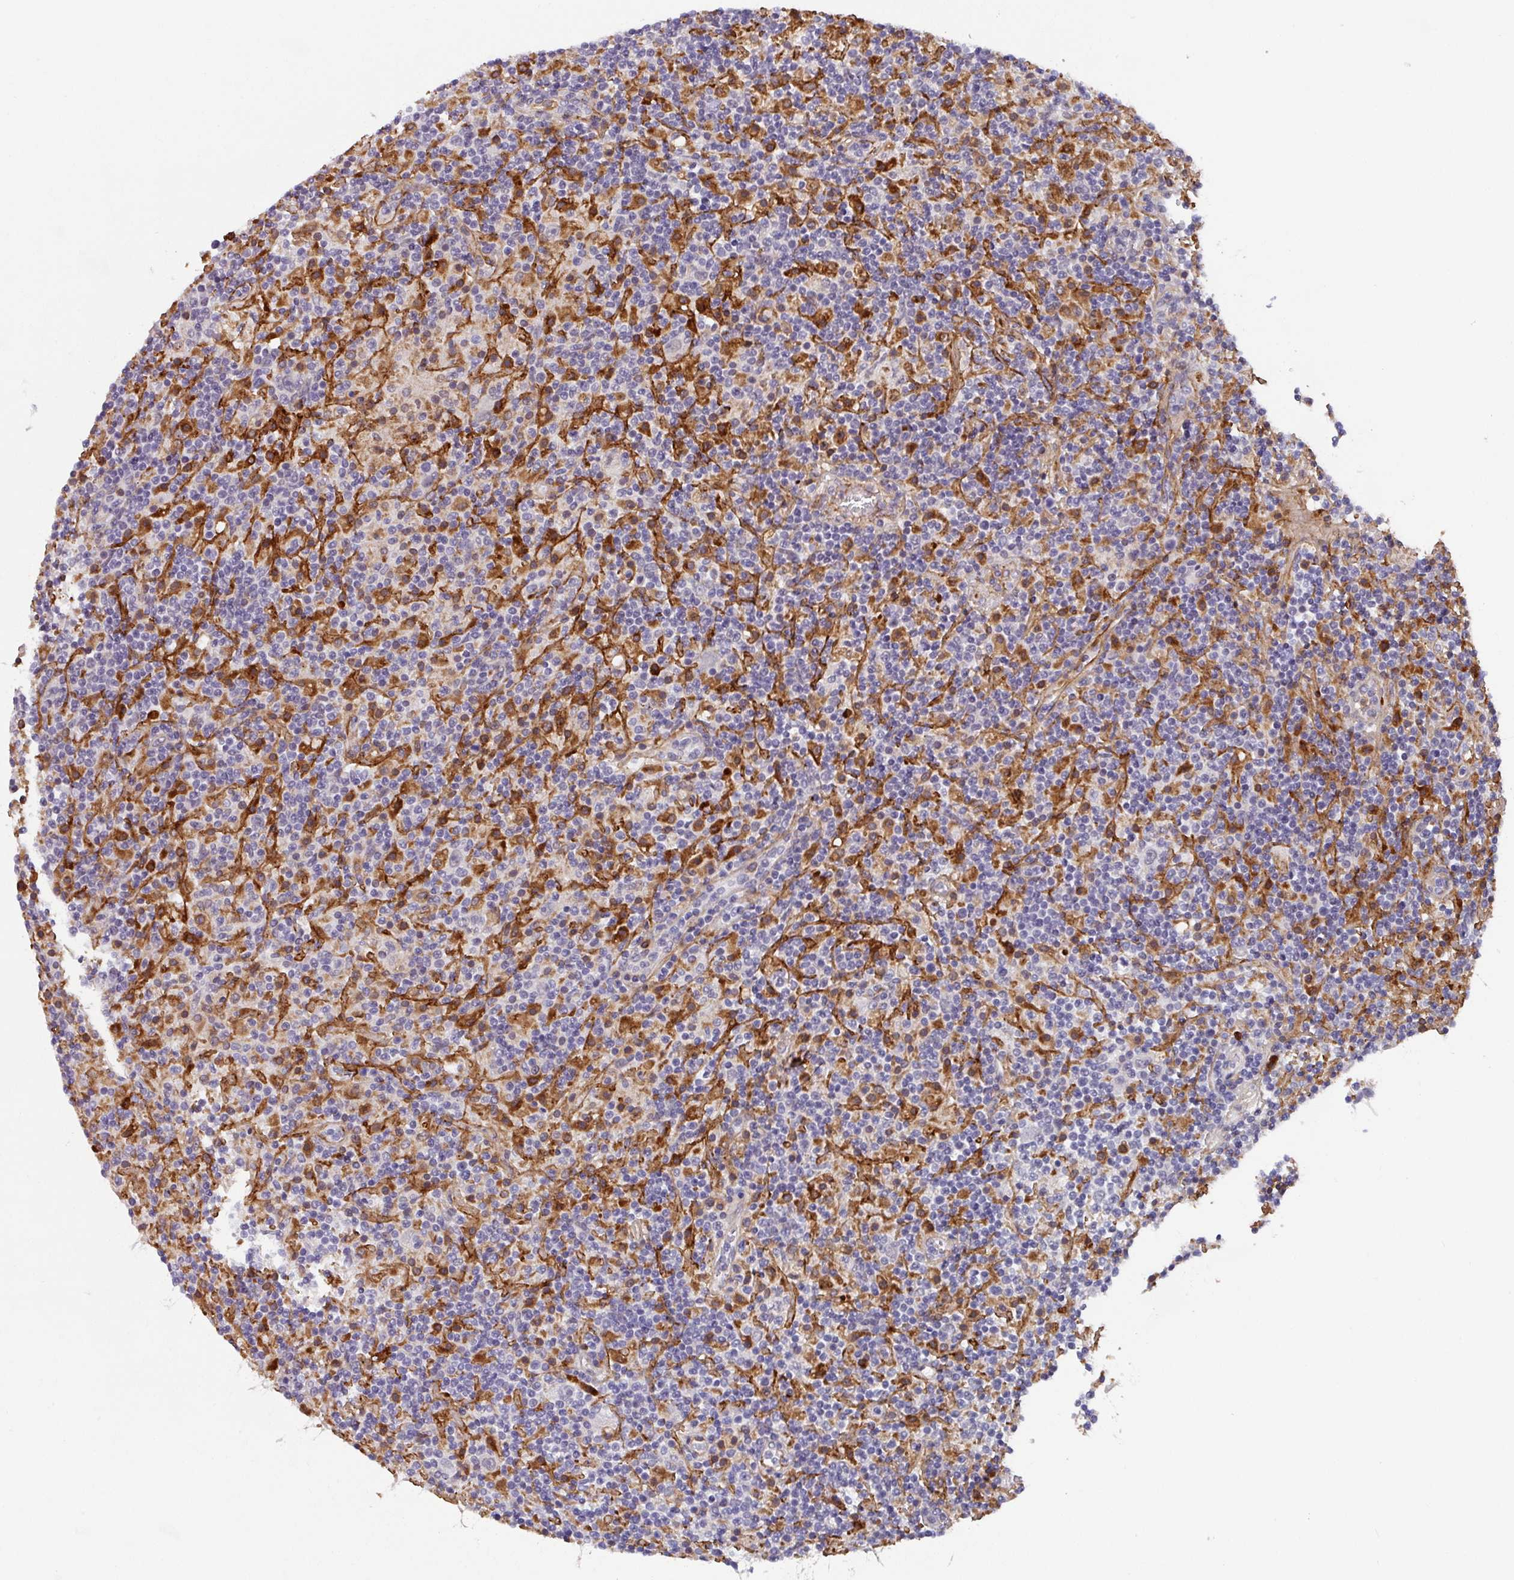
{"staining": {"intensity": "negative", "quantity": "none", "location": "none"}, "tissue": "lymphoma", "cell_type": "Tumor cells", "image_type": "cancer", "snomed": [{"axis": "morphology", "description": "Hodgkin's disease, NOS"}, {"axis": "topography", "description": "Lymph node"}], "caption": "A photomicrograph of lymphoma stained for a protein displays no brown staining in tumor cells.", "gene": "C1QB", "patient": {"sex": "male", "age": 70}}